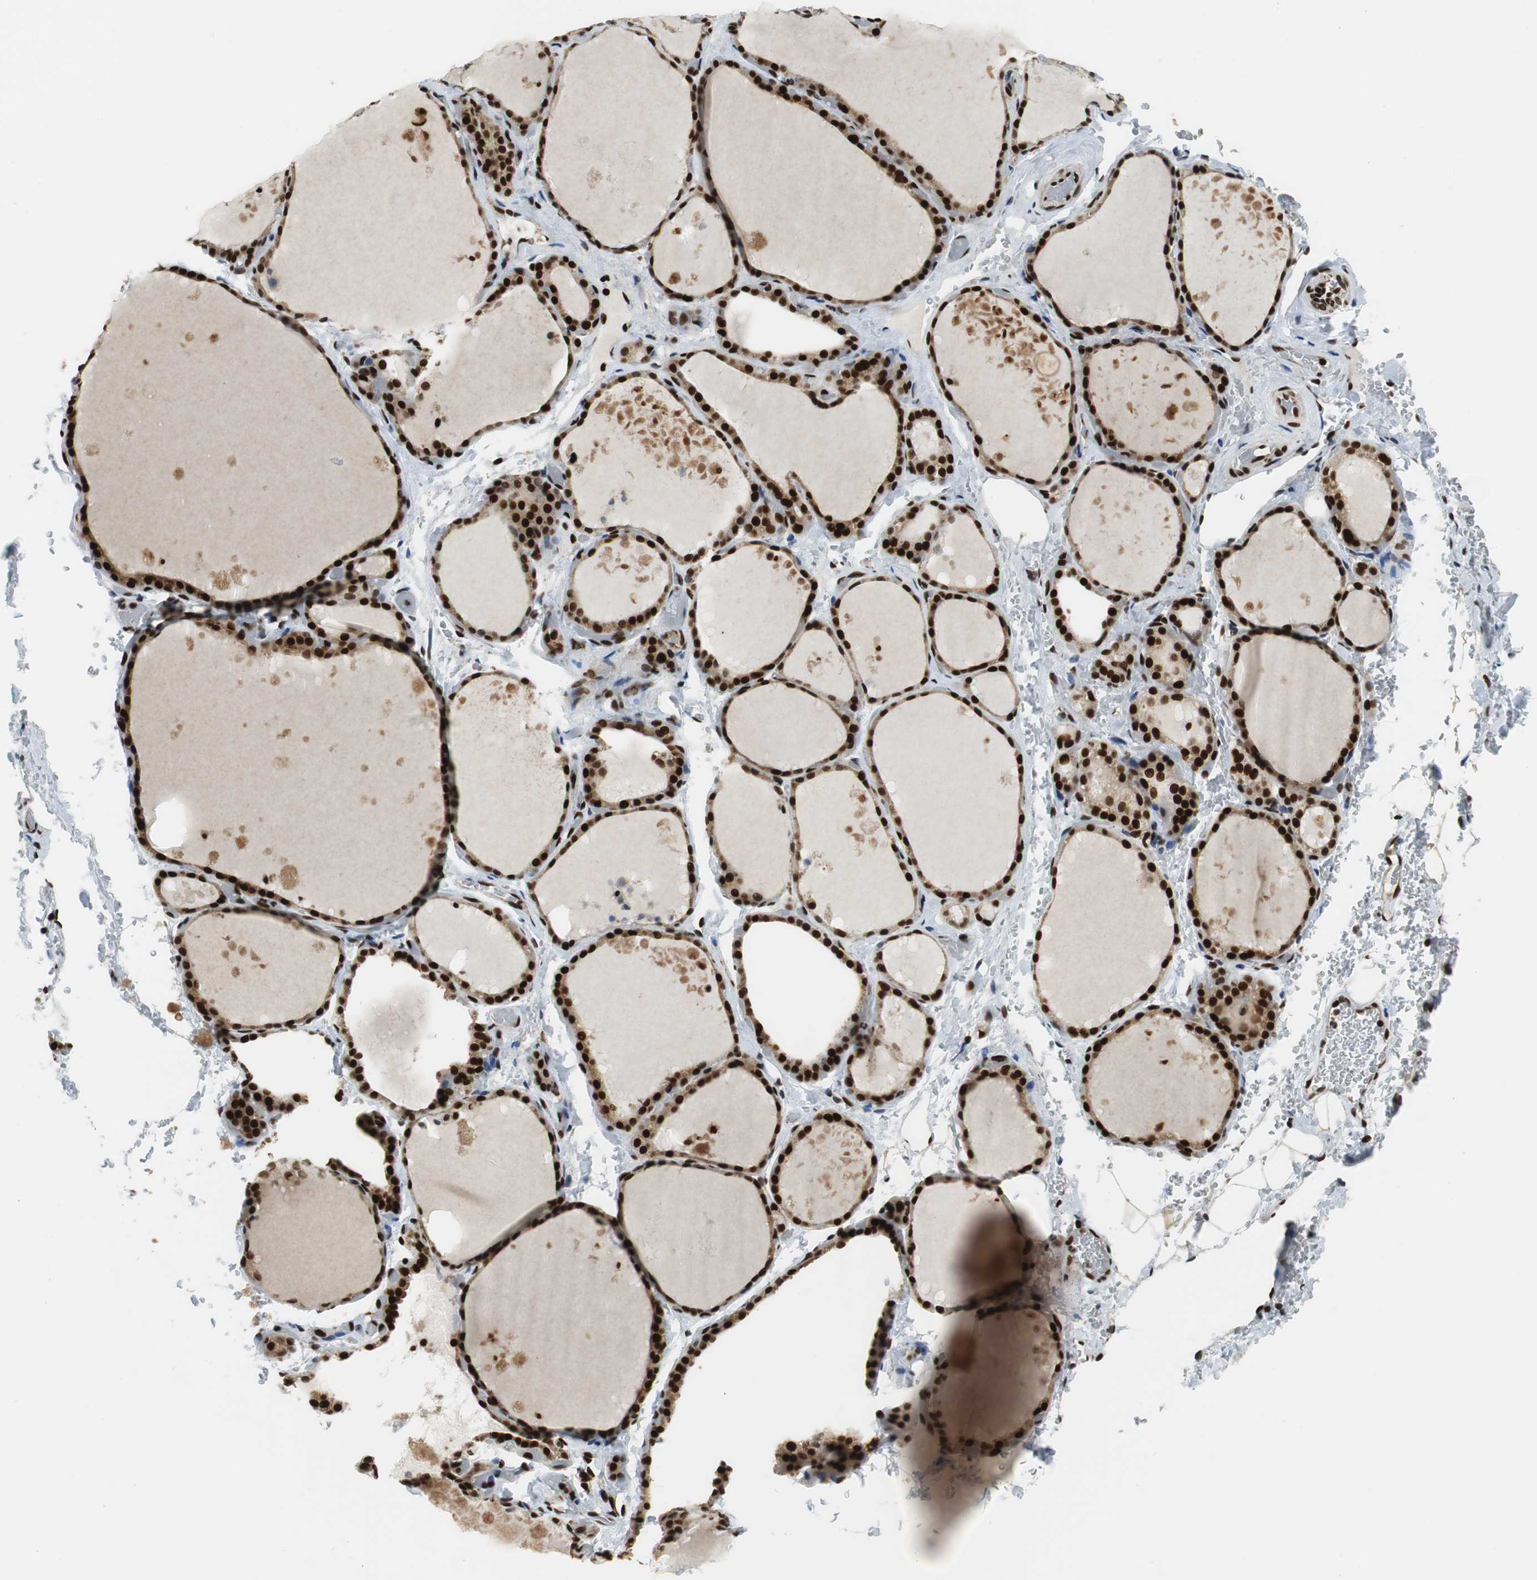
{"staining": {"intensity": "strong", "quantity": ">75%", "location": "nuclear"}, "tissue": "thyroid gland", "cell_type": "Glandular cells", "image_type": "normal", "snomed": [{"axis": "morphology", "description": "Normal tissue, NOS"}, {"axis": "topography", "description": "Thyroid gland"}], "caption": "Immunohistochemistry (DAB (3,3'-diaminobenzidine)) staining of normal human thyroid gland shows strong nuclear protein staining in approximately >75% of glandular cells. (Brightfield microscopy of DAB IHC at high magnification).", "gene": "HDAC1", "patient": {"sex": "male", "age": 61}}